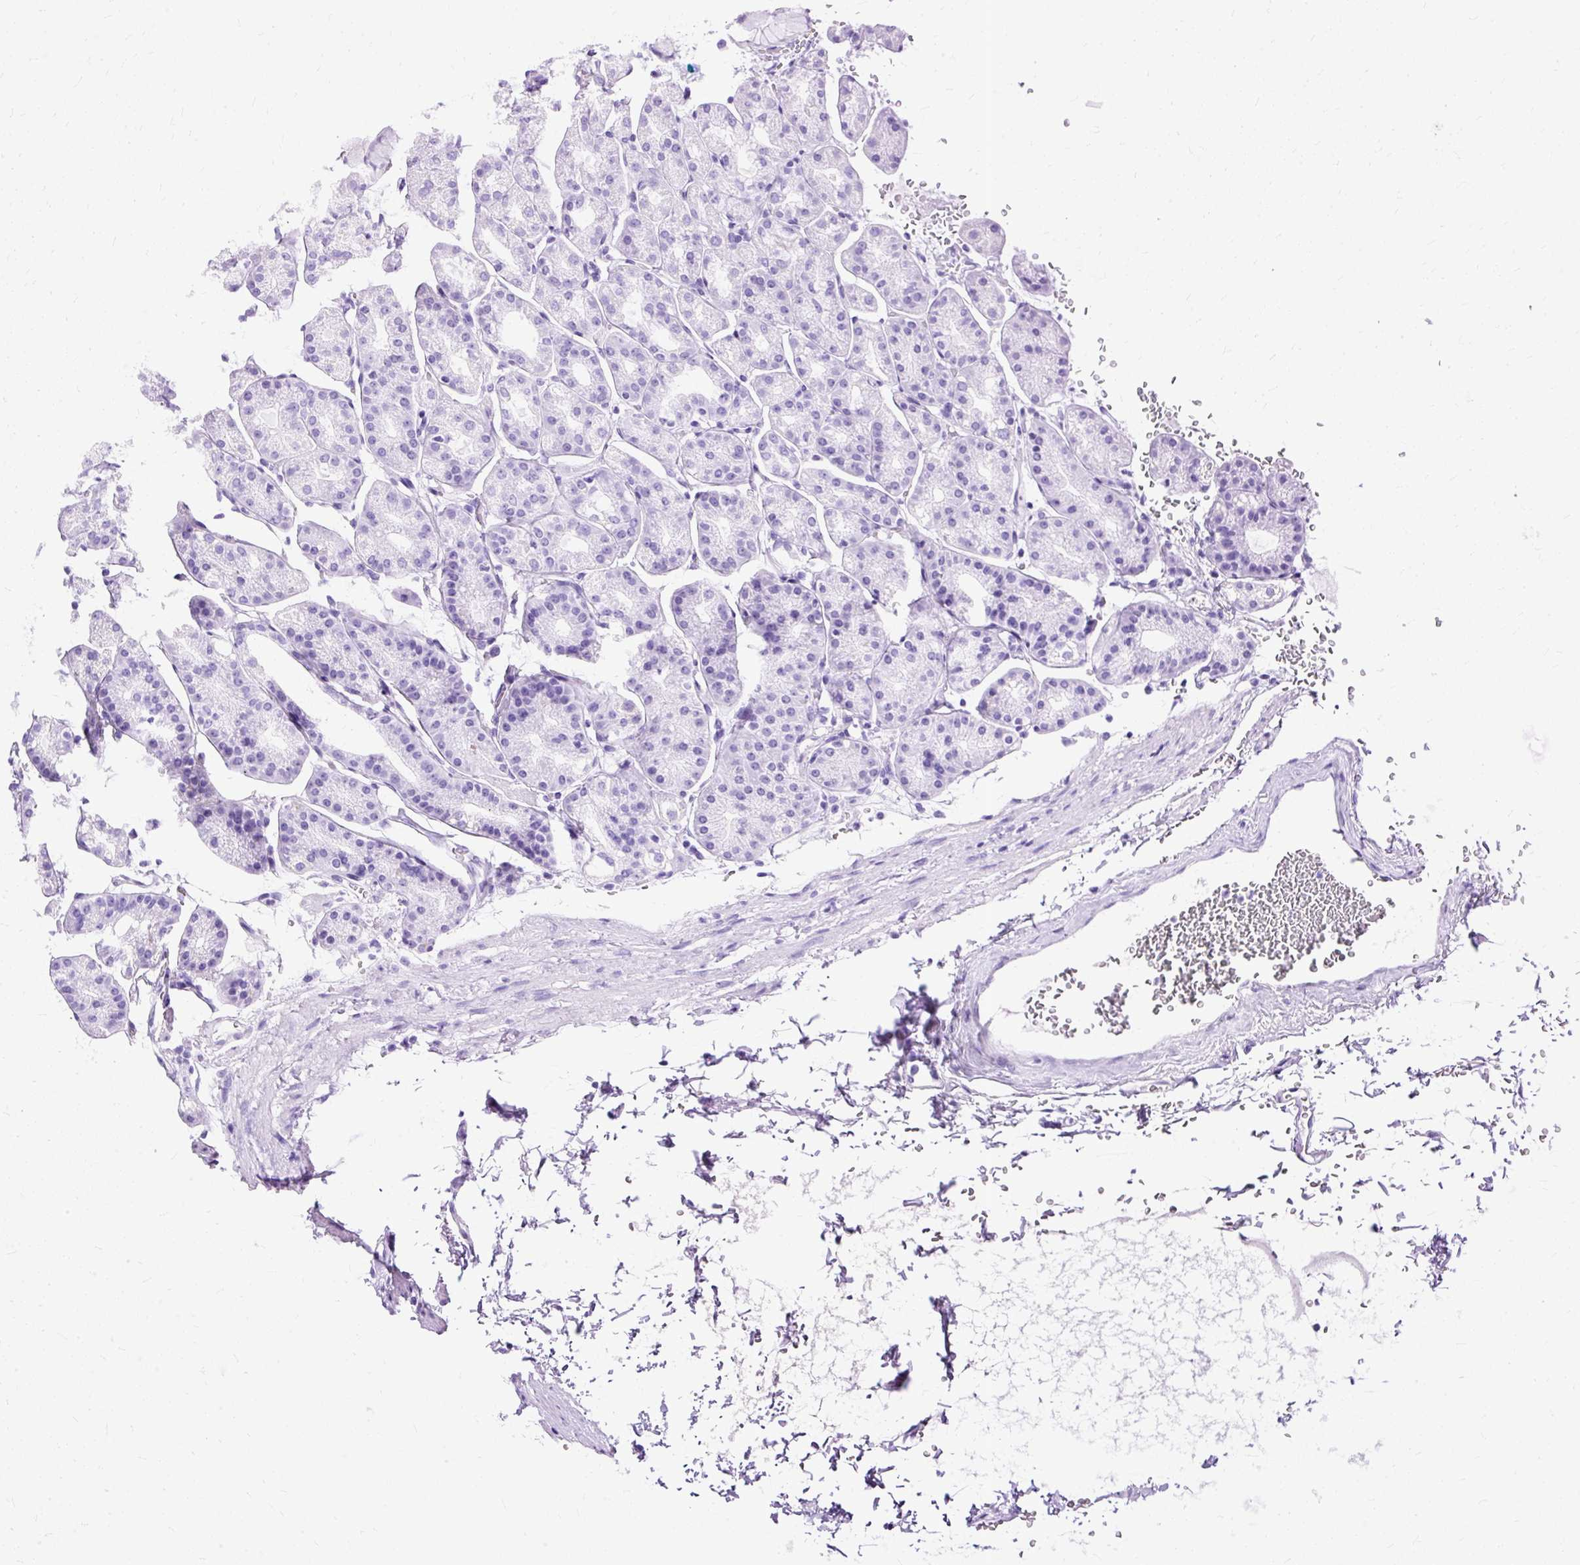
{"staining": {"intensity": "negative", "quantity": "none", "location": "none"}, "tissue": "stomach", "cell_type": "Glandular cells", "image_type": "normal", "snomed": [{"axis": "morphology", "description": "Normal tissue, NOS"}, {"axis": "topography", "description": "Stomach, upper"}], "caption": "DAB (3,3'-diaminobenzidine) immunohistochemical staining of benign human stomach reveals no significant expression in glandular cells.", "gene": "SLC8A2", "patient": {"sex": "female", "age": 81}}